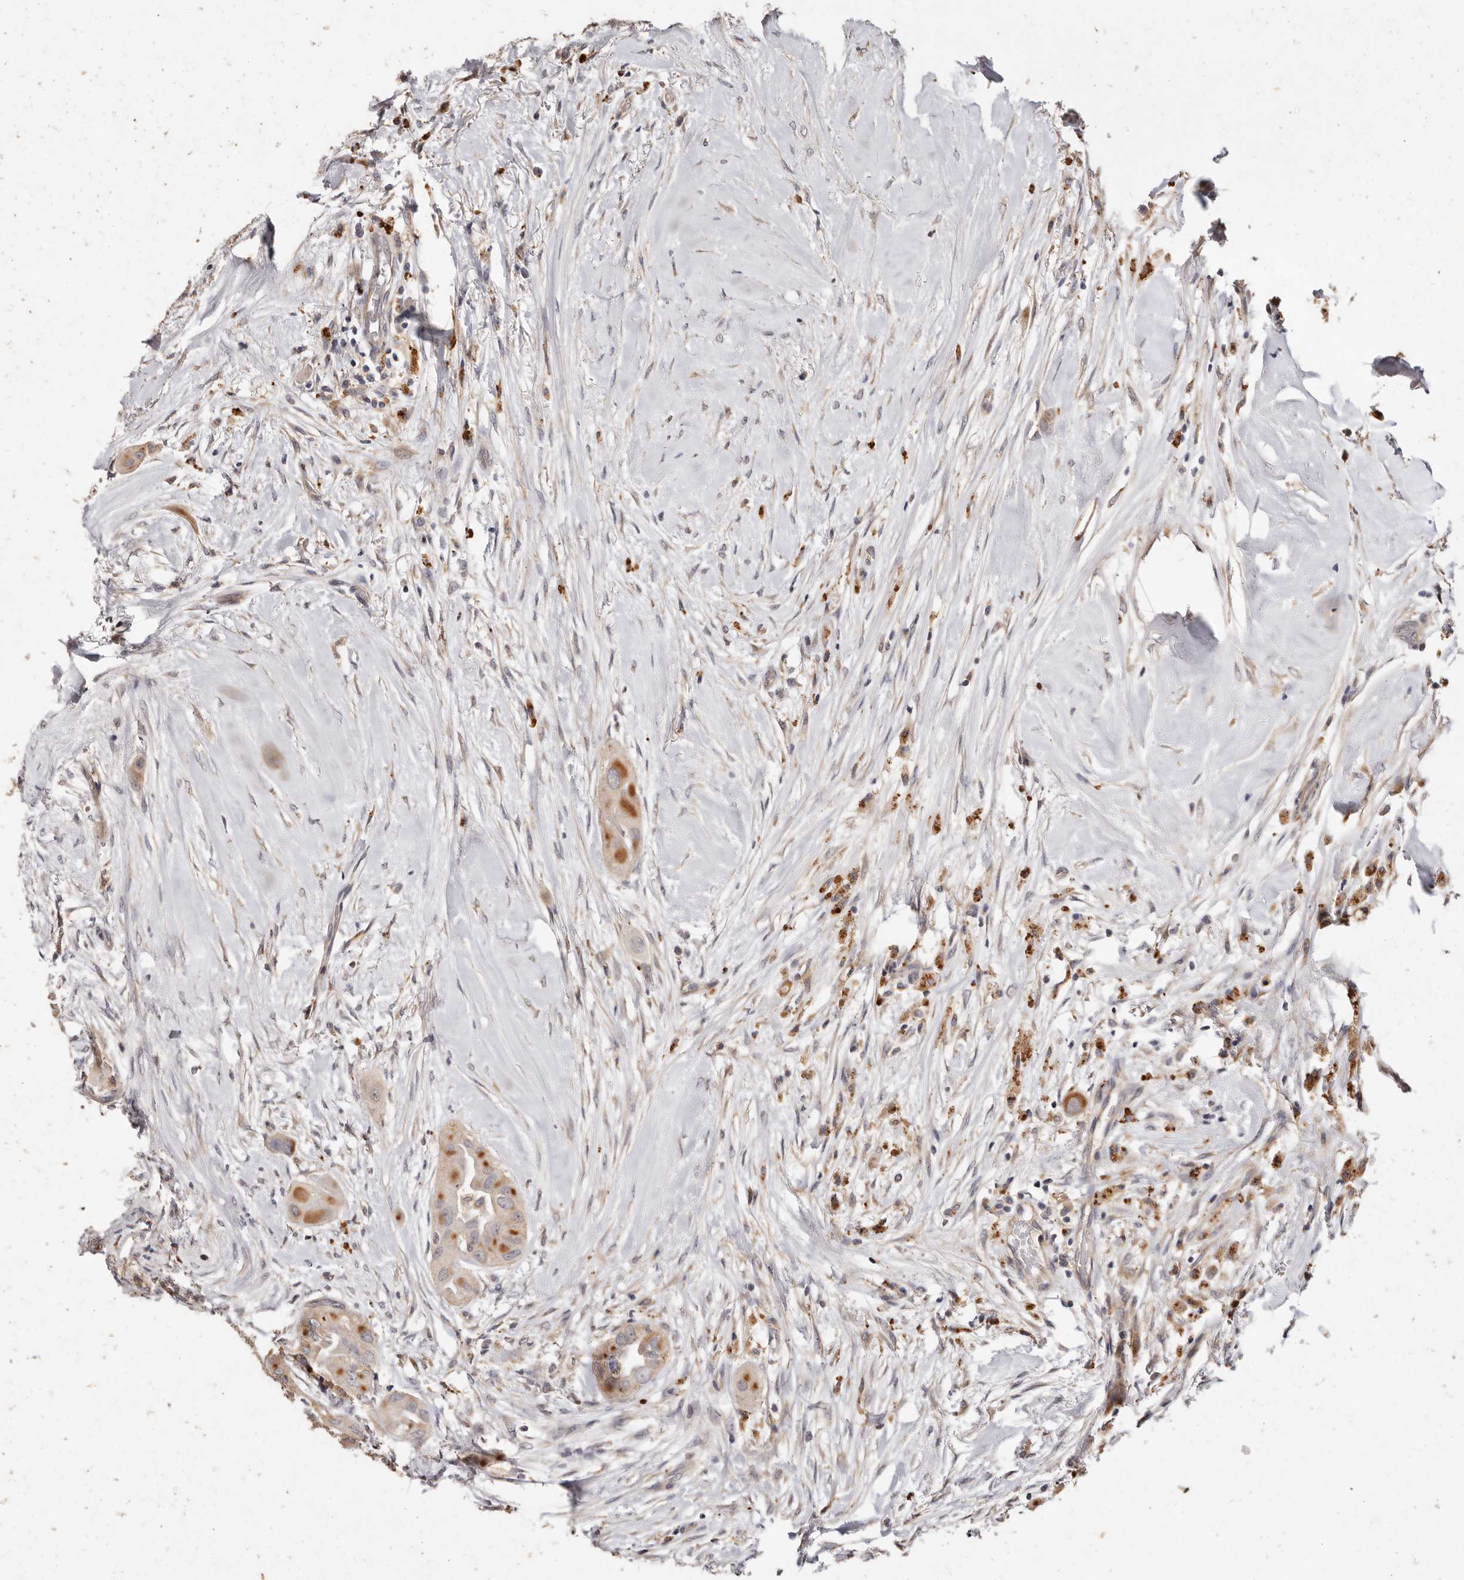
{"staining": {"intensity": "moderate", "quantity": ">75%", "location": "cytoplasmic/membranous"}, "tissue": "thyroid cancer", "cell_type": "Tumor cells", "image_type": "cancer", "snomed": [{"axis": "morphology", "description": "Papillary adenocarcinoma, NOS"}, {"axis": "topography", "description": "Thyroid gland"}], "caption": "Immunohistochemistry (DAB (3,3'-diaminobenzidine)) staining of human thyroid papillary adenocarcinoma exhibits moderate cytoplasmic/membranous protein staining in approximately >75% of tumor cells.", "gene": "THBS3", "patient": {"sex": "female", "age": 59}}